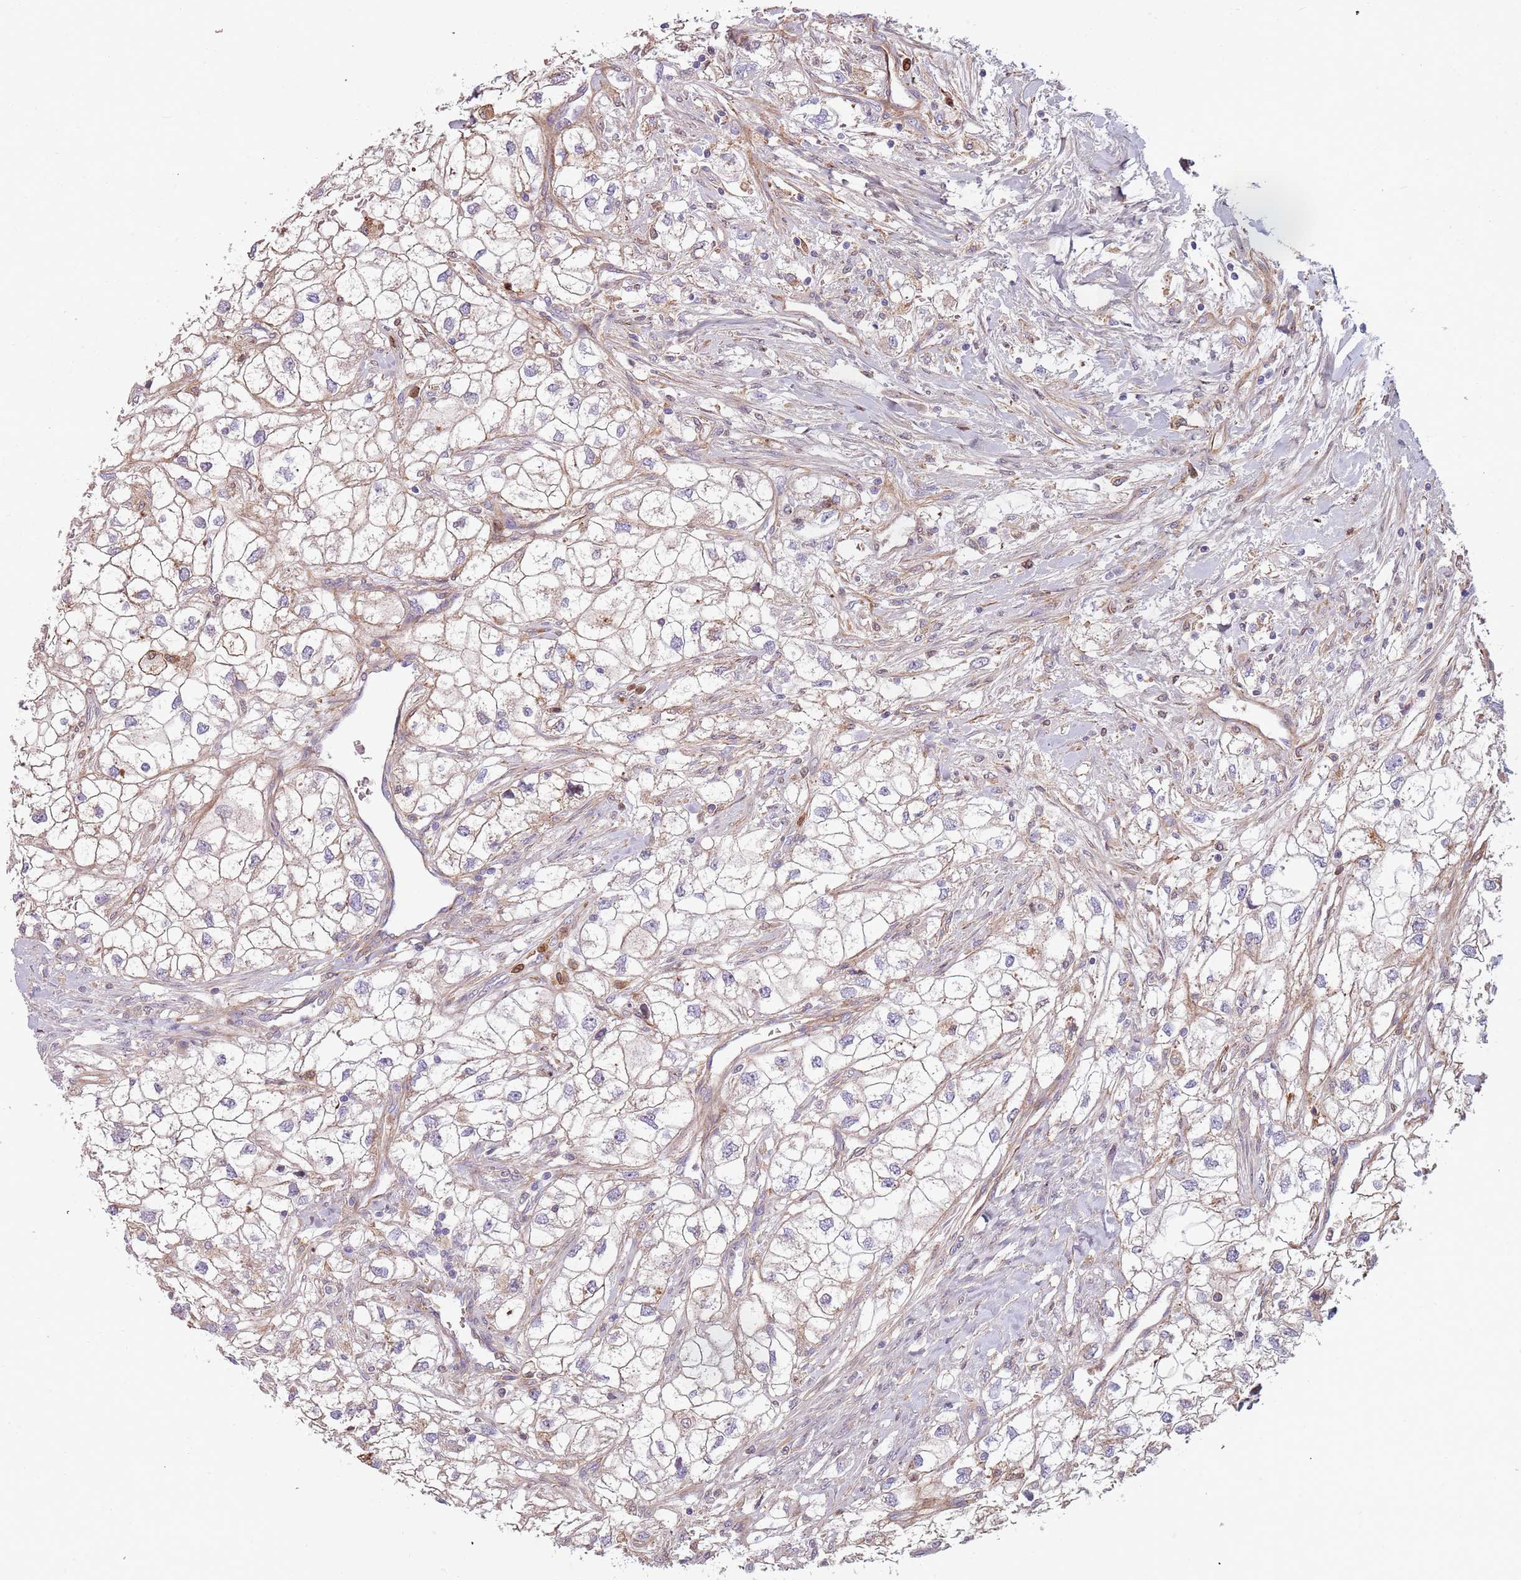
{"staining": {"intensity": "negative", "quantity": "none", "location": "none"}, "tissue": "renal cancer", "cell_type": "Tumor cells", "image_type": "cancer", "snomed": [{"axis": "morphology", "description": "Adenocarcinoma, NOS"}, {"axis": "topography", "description": "Kidney"}], "caption": "IHC of human renal cancer demonstrates no positivity in tumor cells. (Brightfield microscopy of DAB (3,3'-diaminobenzidine) IHC at high magnification).", "gene": "NADK", "patient": {"sex": "male", "age": 59}}